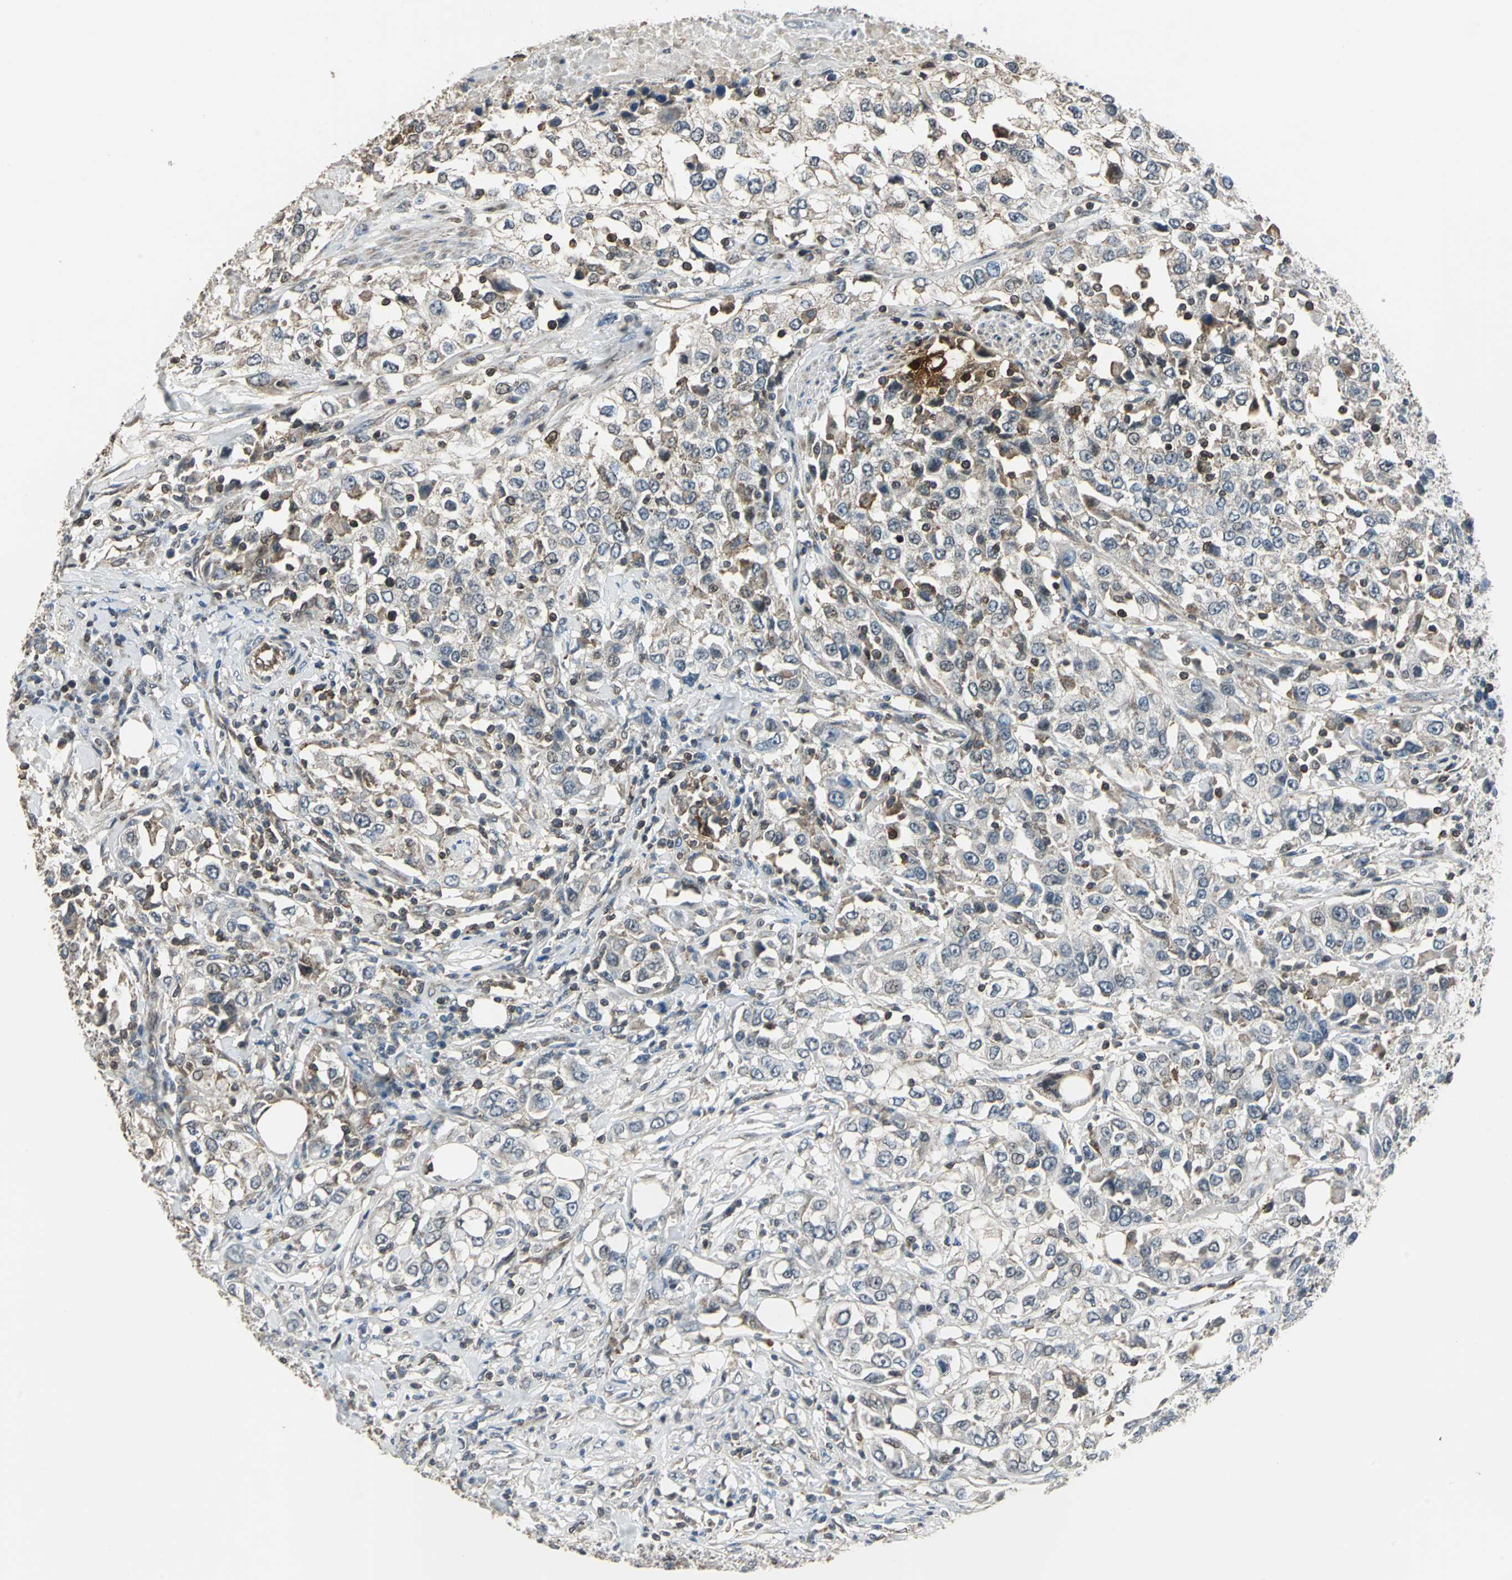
{"staining": {"intensity": "weak", "quantity": "25%-75%", "location": "cytoplasmic/membranous"}, "tissue": "urothelial cancer", "cell_type": "Tumor cells", "image_type": "cancer", "snomed": [{"axis": "morphology", "description": "Urothelial carcinoma, High grade"}, {"axis": "topography", "description": "Urinary bladder"}], "caption": "Weak cytoplasmic/membranous staining for a protein is identified in about 25%-75% of tumor cells of urothelial cancer using IHC.", "gene": "DNAJB4", "patient": {"sex": "female", "age": 80}}